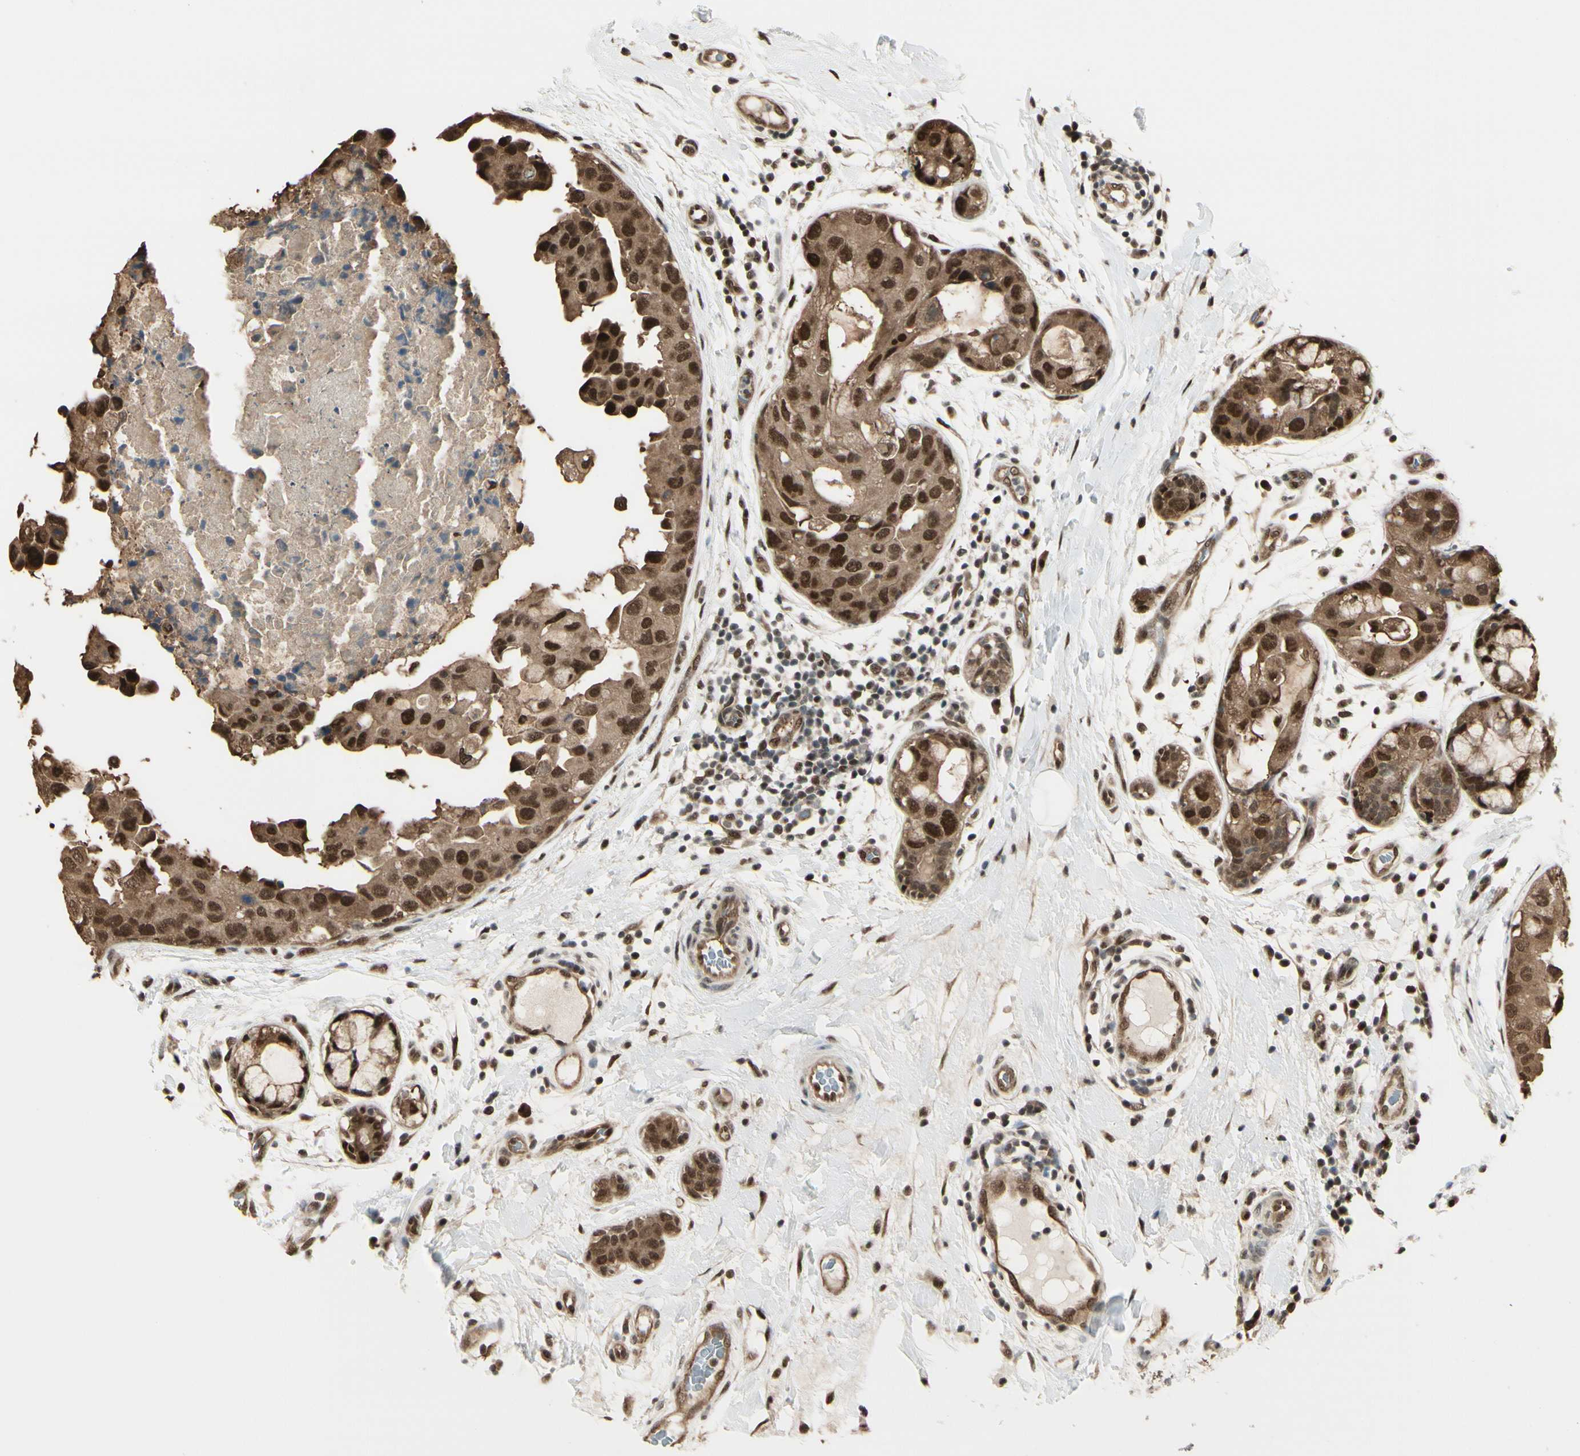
{"staining": {"intensity": "strong", "quantity": ">75%", "location": "nuclear"}, "tissue": "breast cancer", "cell_type": "Tumor cells", "image_type": "cancer", "snomed": [{"axis": "morphology", "description": "Duct carcinoma"}, {"axis": "topography", "description": "Breast"}], "caption": "DAB immunohistochemical staining of breast intraductal carcinoma exhibits strong nuclear protein staining in about >75% of tumor cells.", "gene": "HSF1", "patient": {"sex": "female", "age": 40}}